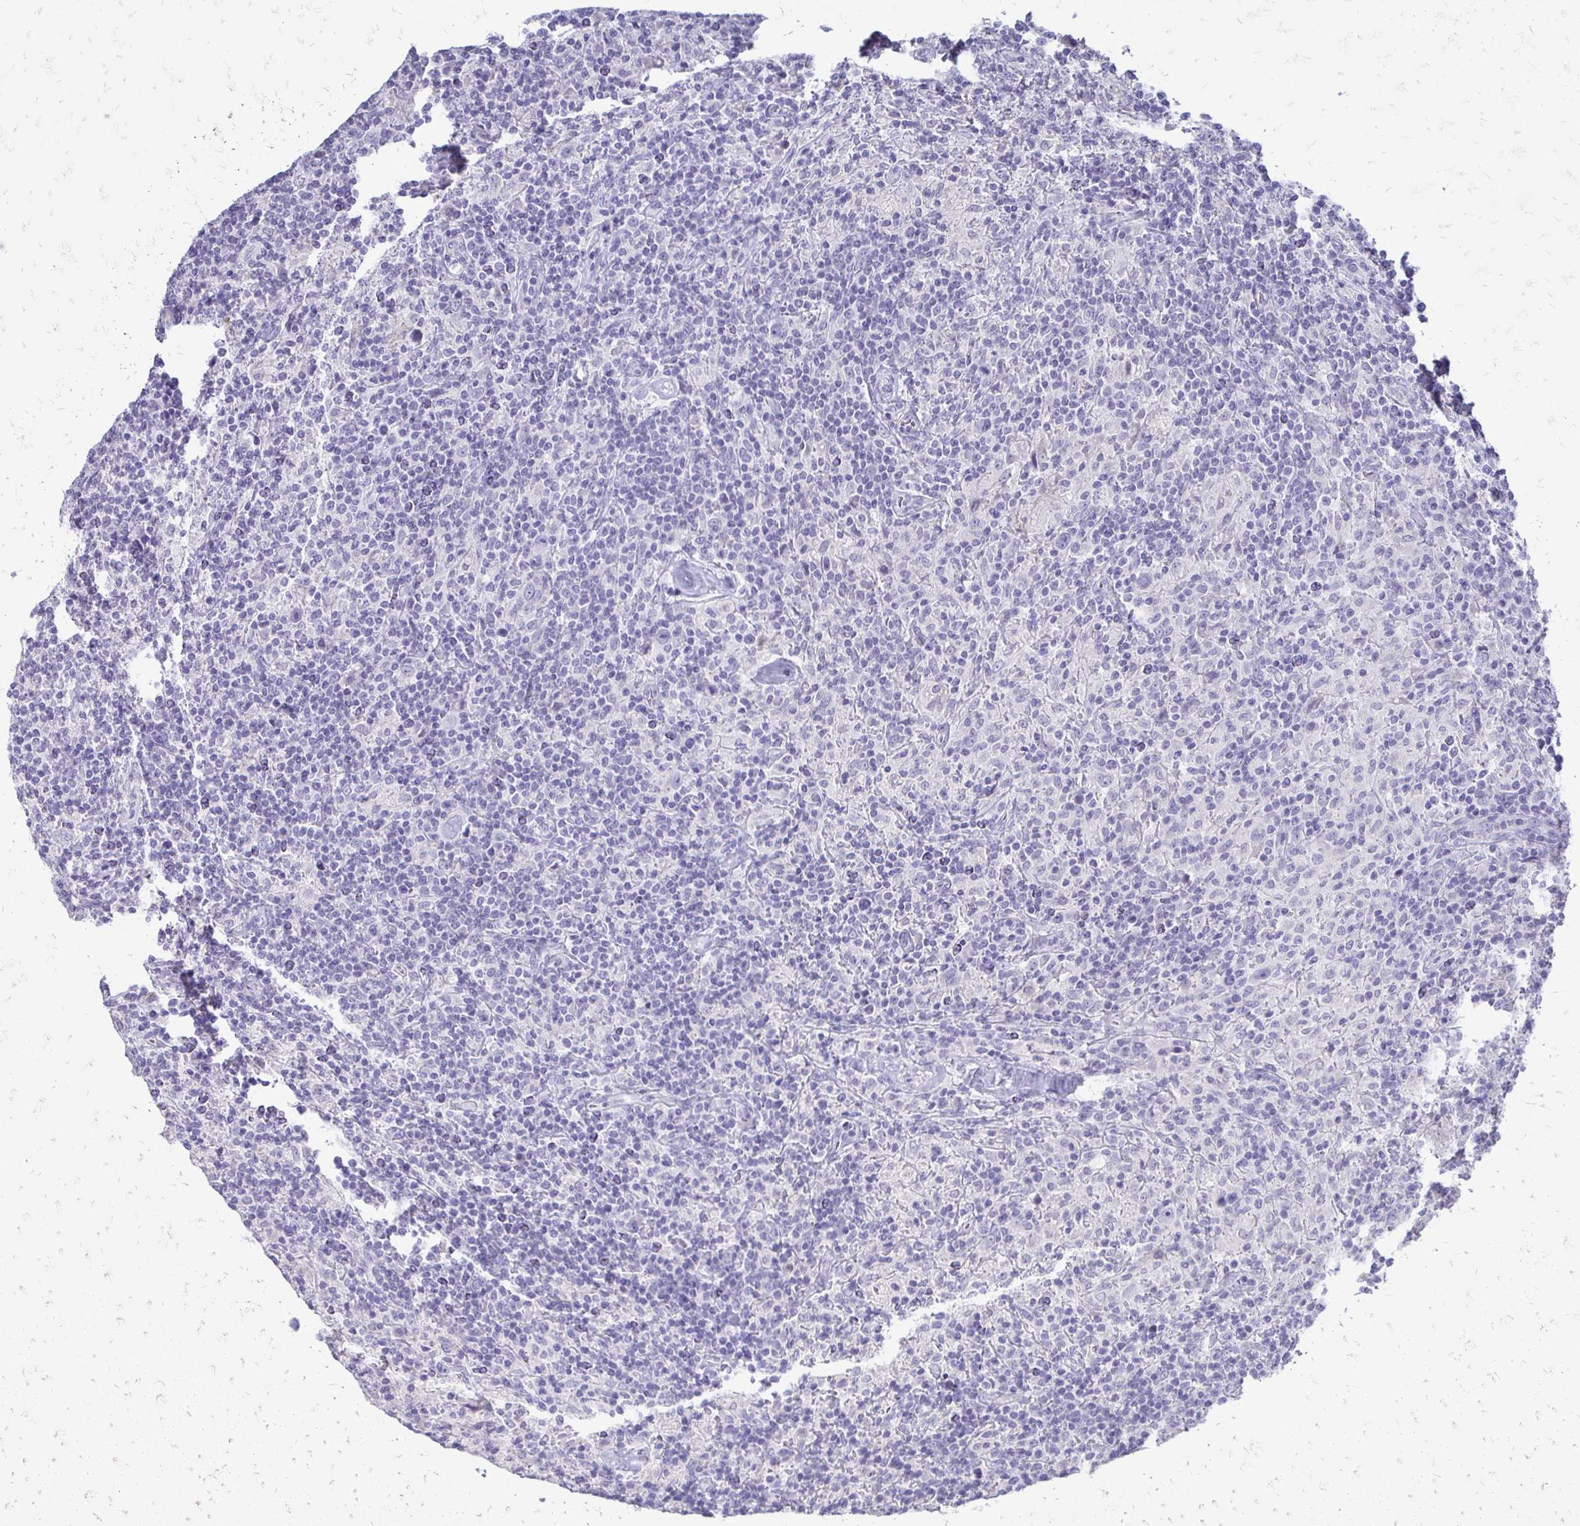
{"staining": {"intensity": "negative", "quantity": "none", "location": "none"}, "tissue": "lymphoma", "cell_type": "Tumor cells", "image_type": "cancer", "snomed": [{"axis": "morphology", "description": "Hodgkin's disease, NOS"}, {"axis": "topography", "description": "Lymph node"}], "caption": "Immunohistochemical staining of human Hodgkin's disease reveals no significant expression in tumor cells. Nuclei are stained in blue.", "gene": "ALPG", "patient": {"sex": "male", "age": 70}}